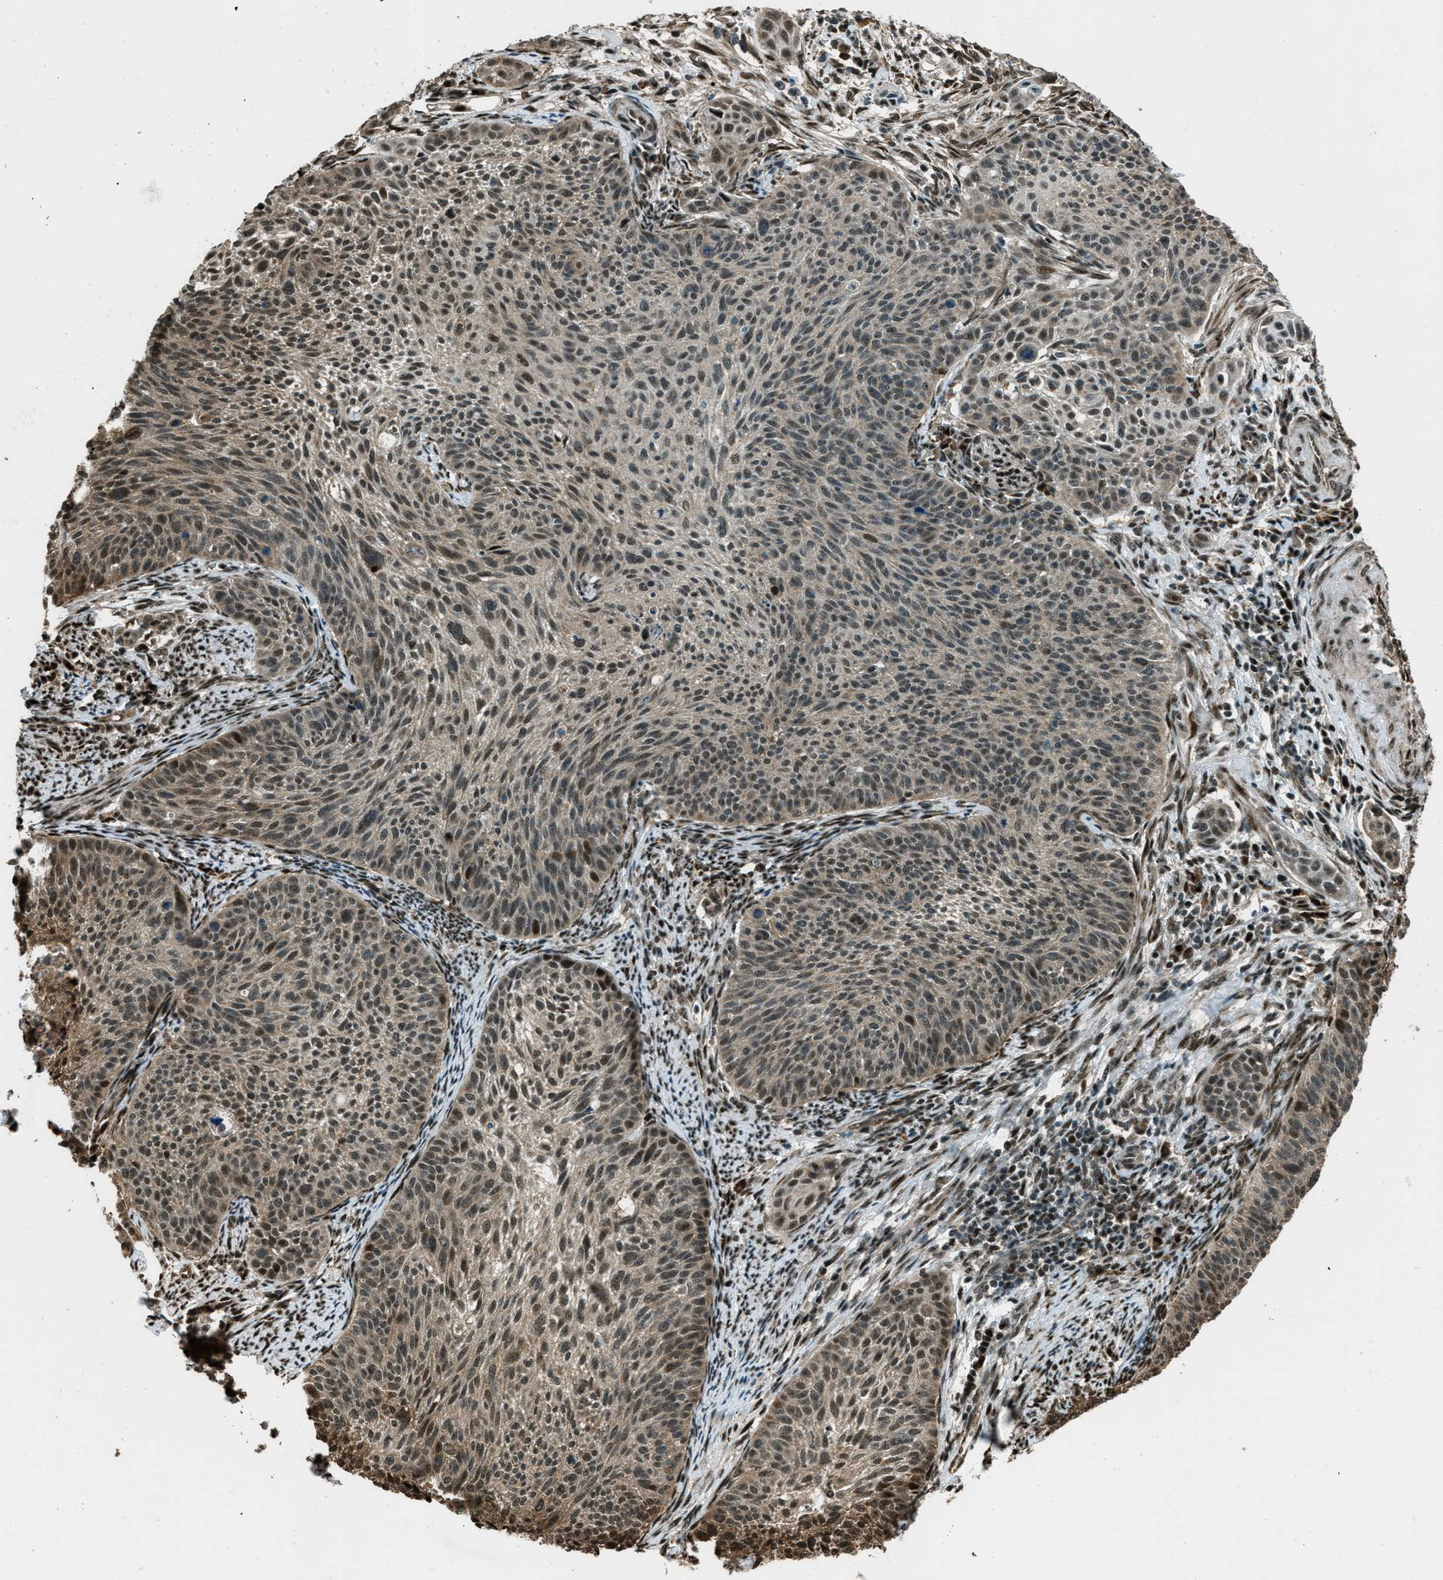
{"staining": {"intensity": "moderate", "quantity": "25%-75%", "location": "cytoplasmic/membranous,nuclear"}, "tissue": "cervical cancer", "cell_type": "Tumor cells", "image_type": "cancer", "snomed": [{"axis": "morphology", "description": "Squamous cell carcinoma, NOS"}, {"axis": "topography", "description": "Cervix"}], "caption": "A high-resolution histopathology image shows immunohistochemistry (IHC) staining of cervical cancer (squamous cell carcinoma), which reveals moderate cytoplasmic/membranous and nuclear expression in approximately 25%-75% of tumor cells. The protein is shown in brown color, while the nuclei are stained blue.", "gene": "TARDBP", "patient": {"sex": "female", "age": 70}}